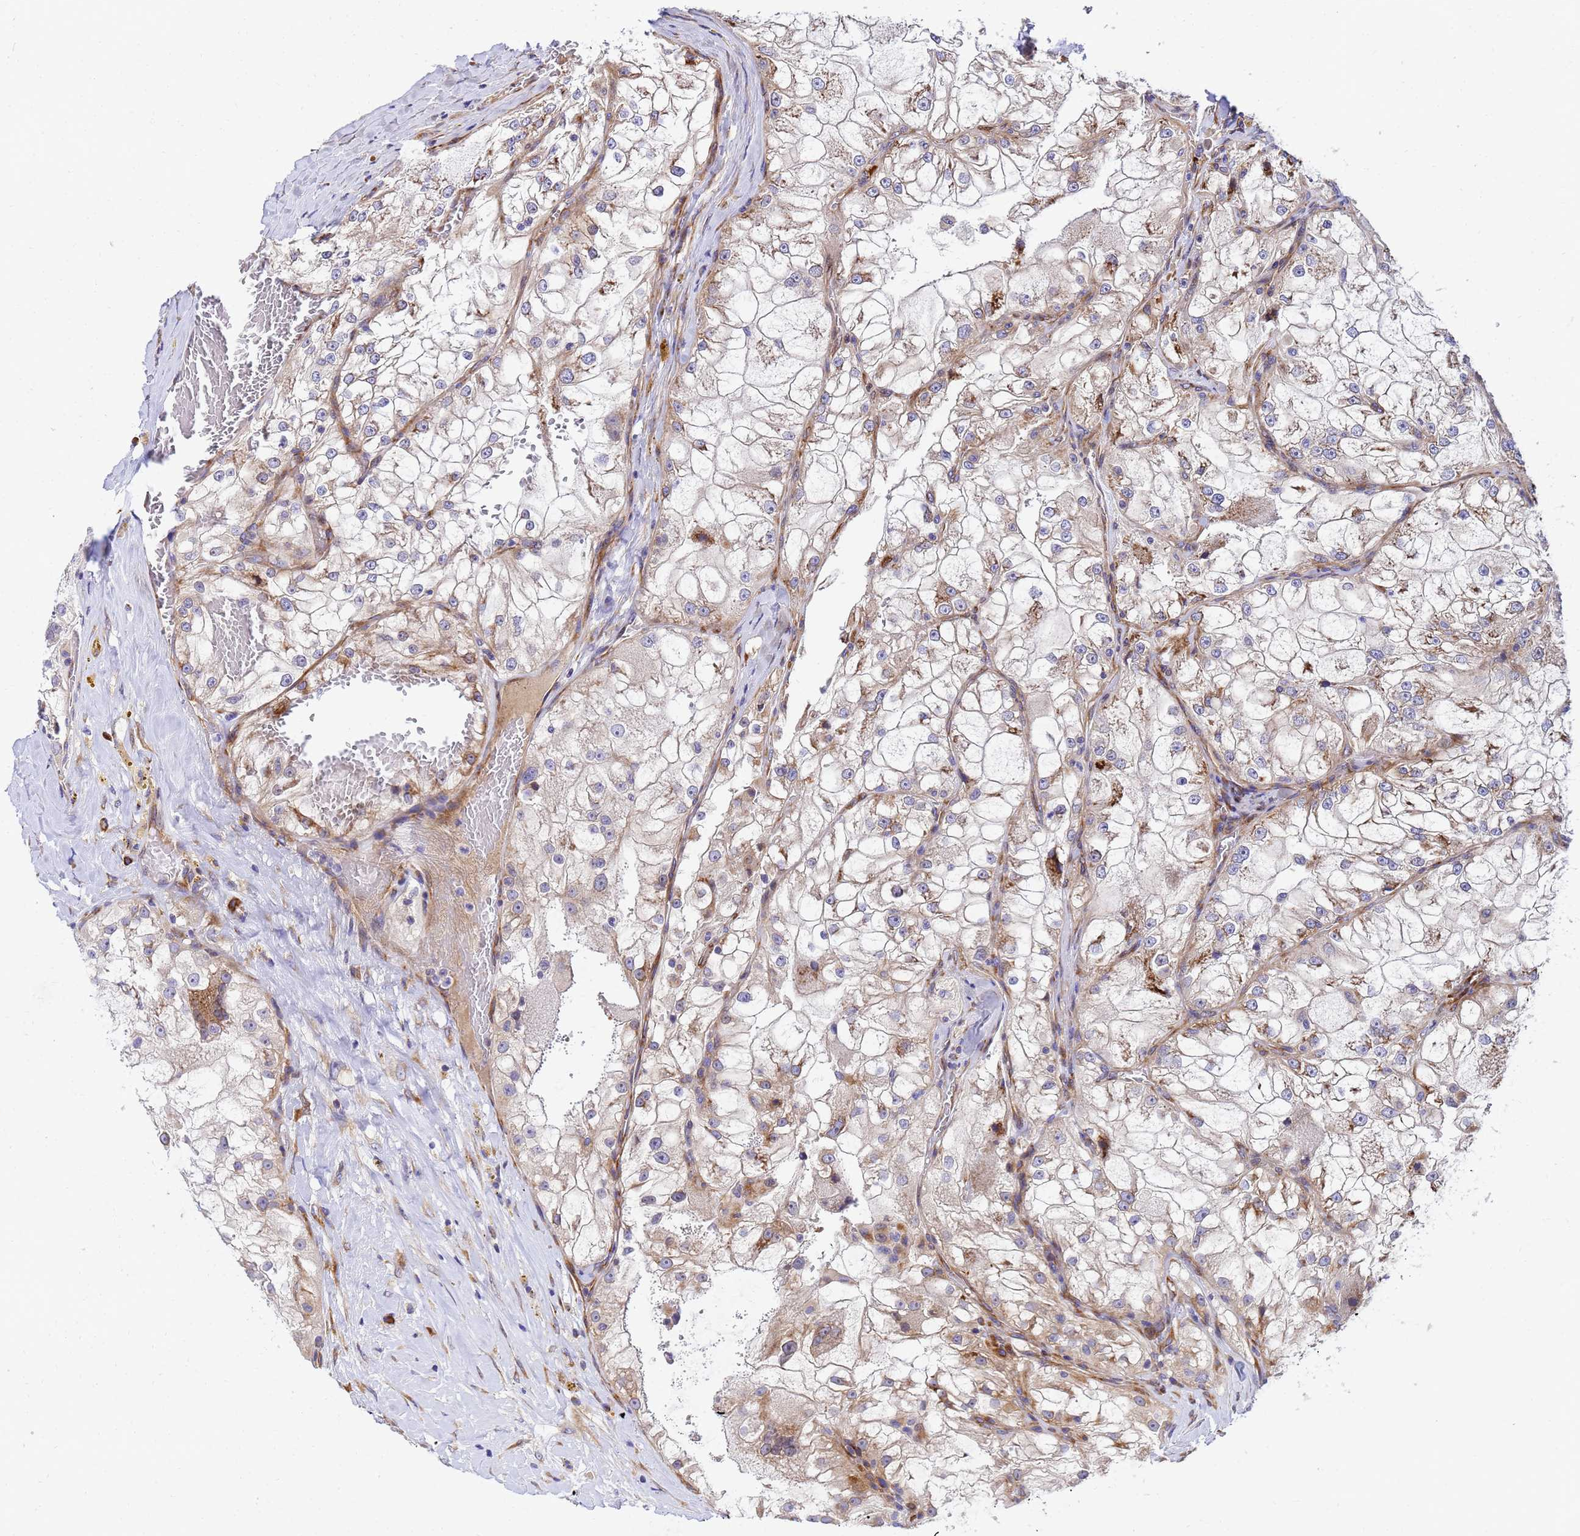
{"staining": {"intensity": "moderate", "quantity": "<25%", "location": "cytoplasmic/membranous"}, "tissue": "renal cancer", "cell_type": "Tumor cells", "image_type": "cancer", "snomed": [{"axis": "morphology", "description": "Adenocarcinoma, NOS"}, {"axis": "topography", "description": "Kidney"}], "caption": "A low amount of moderate cytoplasmic/membranous staining is seen in about <25% of tumor cells in adenocarcinoma (renal) tissue. The protein is stained brown, and the nuclei are stained in blue (DAB (3,3'-diaminobenzidine) IHC with brightfield microscopy, high magnification).", "gene": "POM121", "patient": {"sex": "female", "age": 72}}